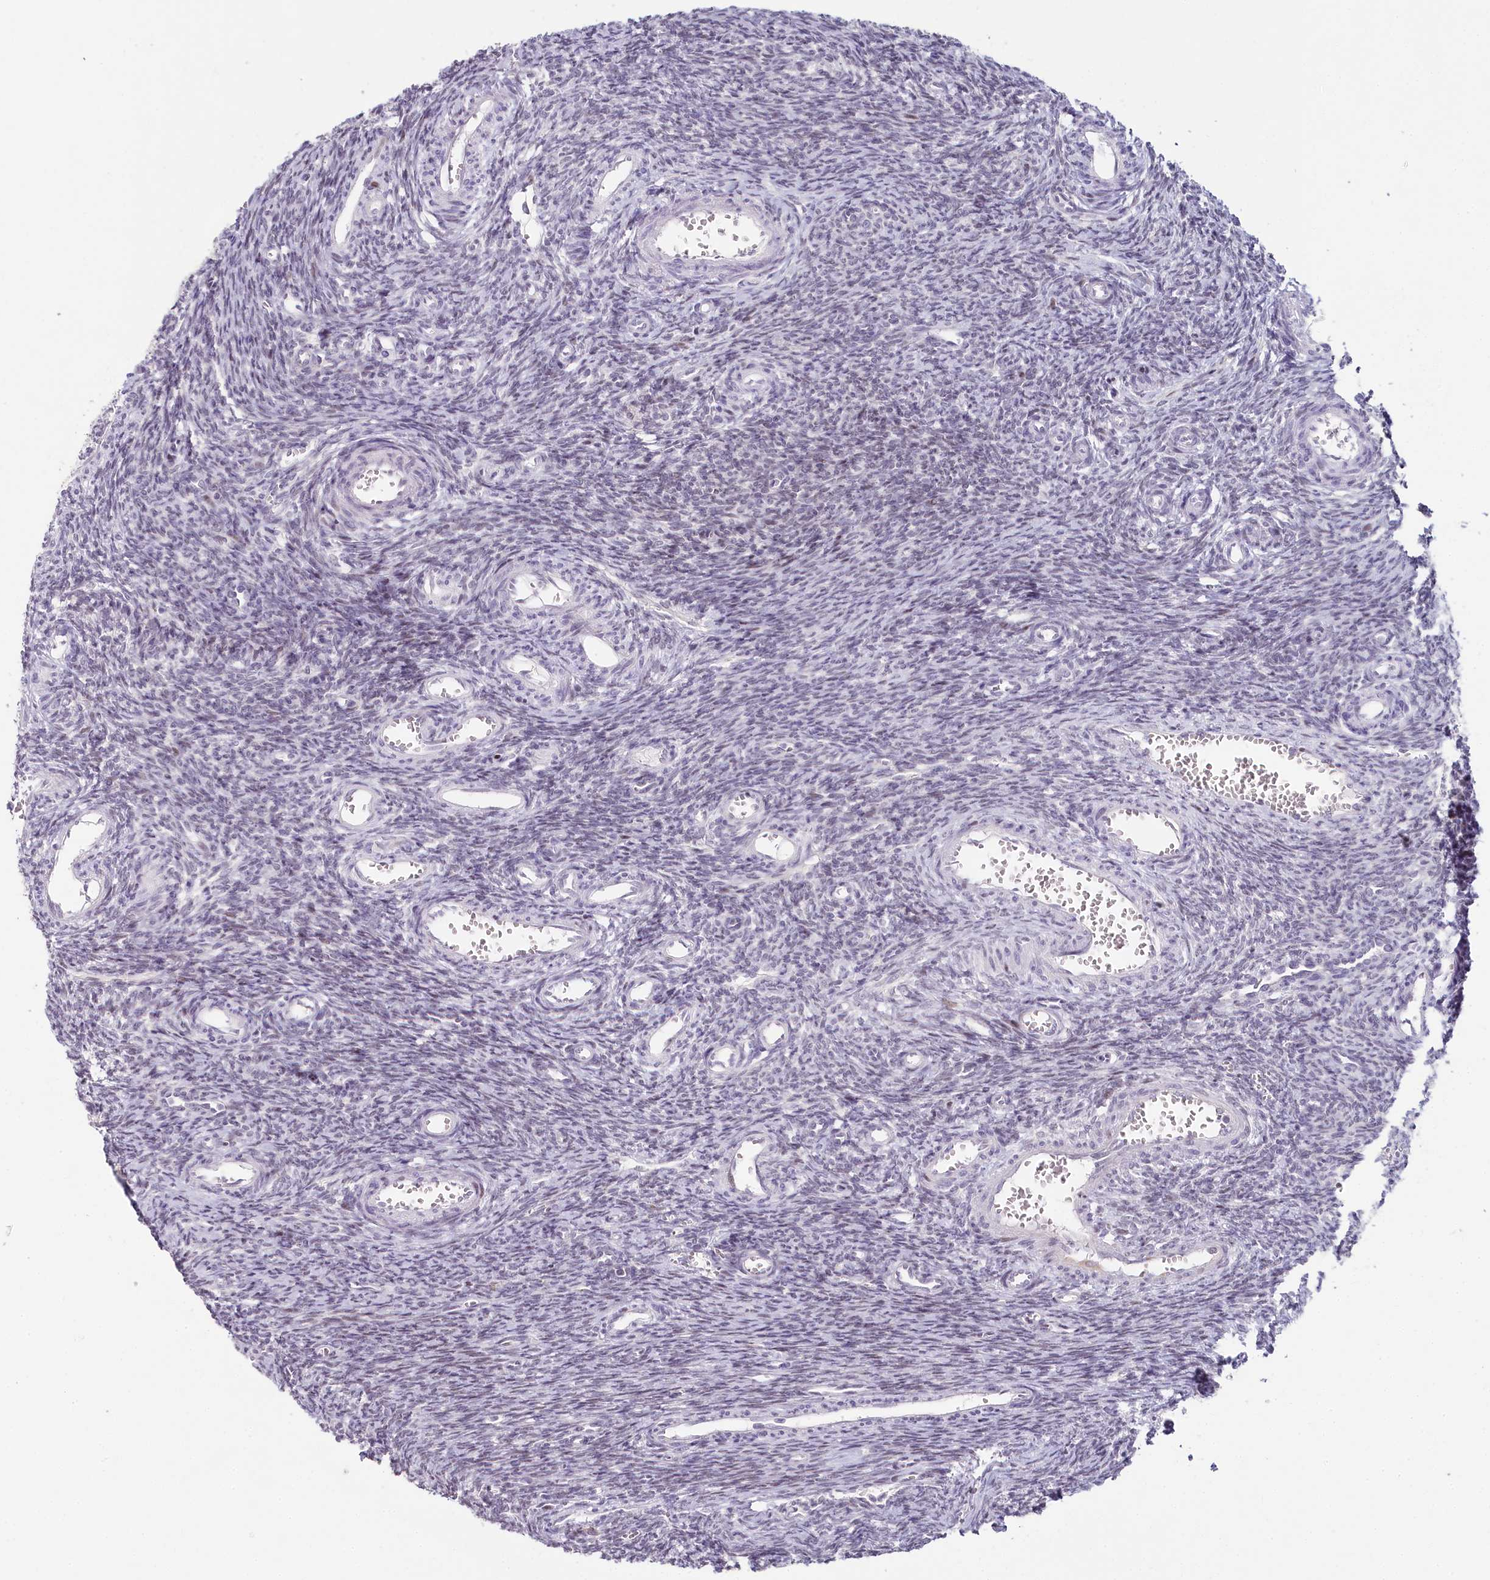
{"staining": {"intensity": "negative", "quantity": "none", "location": "none"}, "tissue": "ovary", "cell_type": "Ovarian stroma cells", "image_type": "normal", "snomed": [{"axis": "morphology", "description": "Normal tissue, NOS"}, {"axis": "topography", "description": "Ovary"}], "caption": "Ovarian stroma cells show no significant positivity in benign ovary. Nuclei are stained in blue.", "gene": "HPD", "patient": {"sex": "female", "age": 39}}